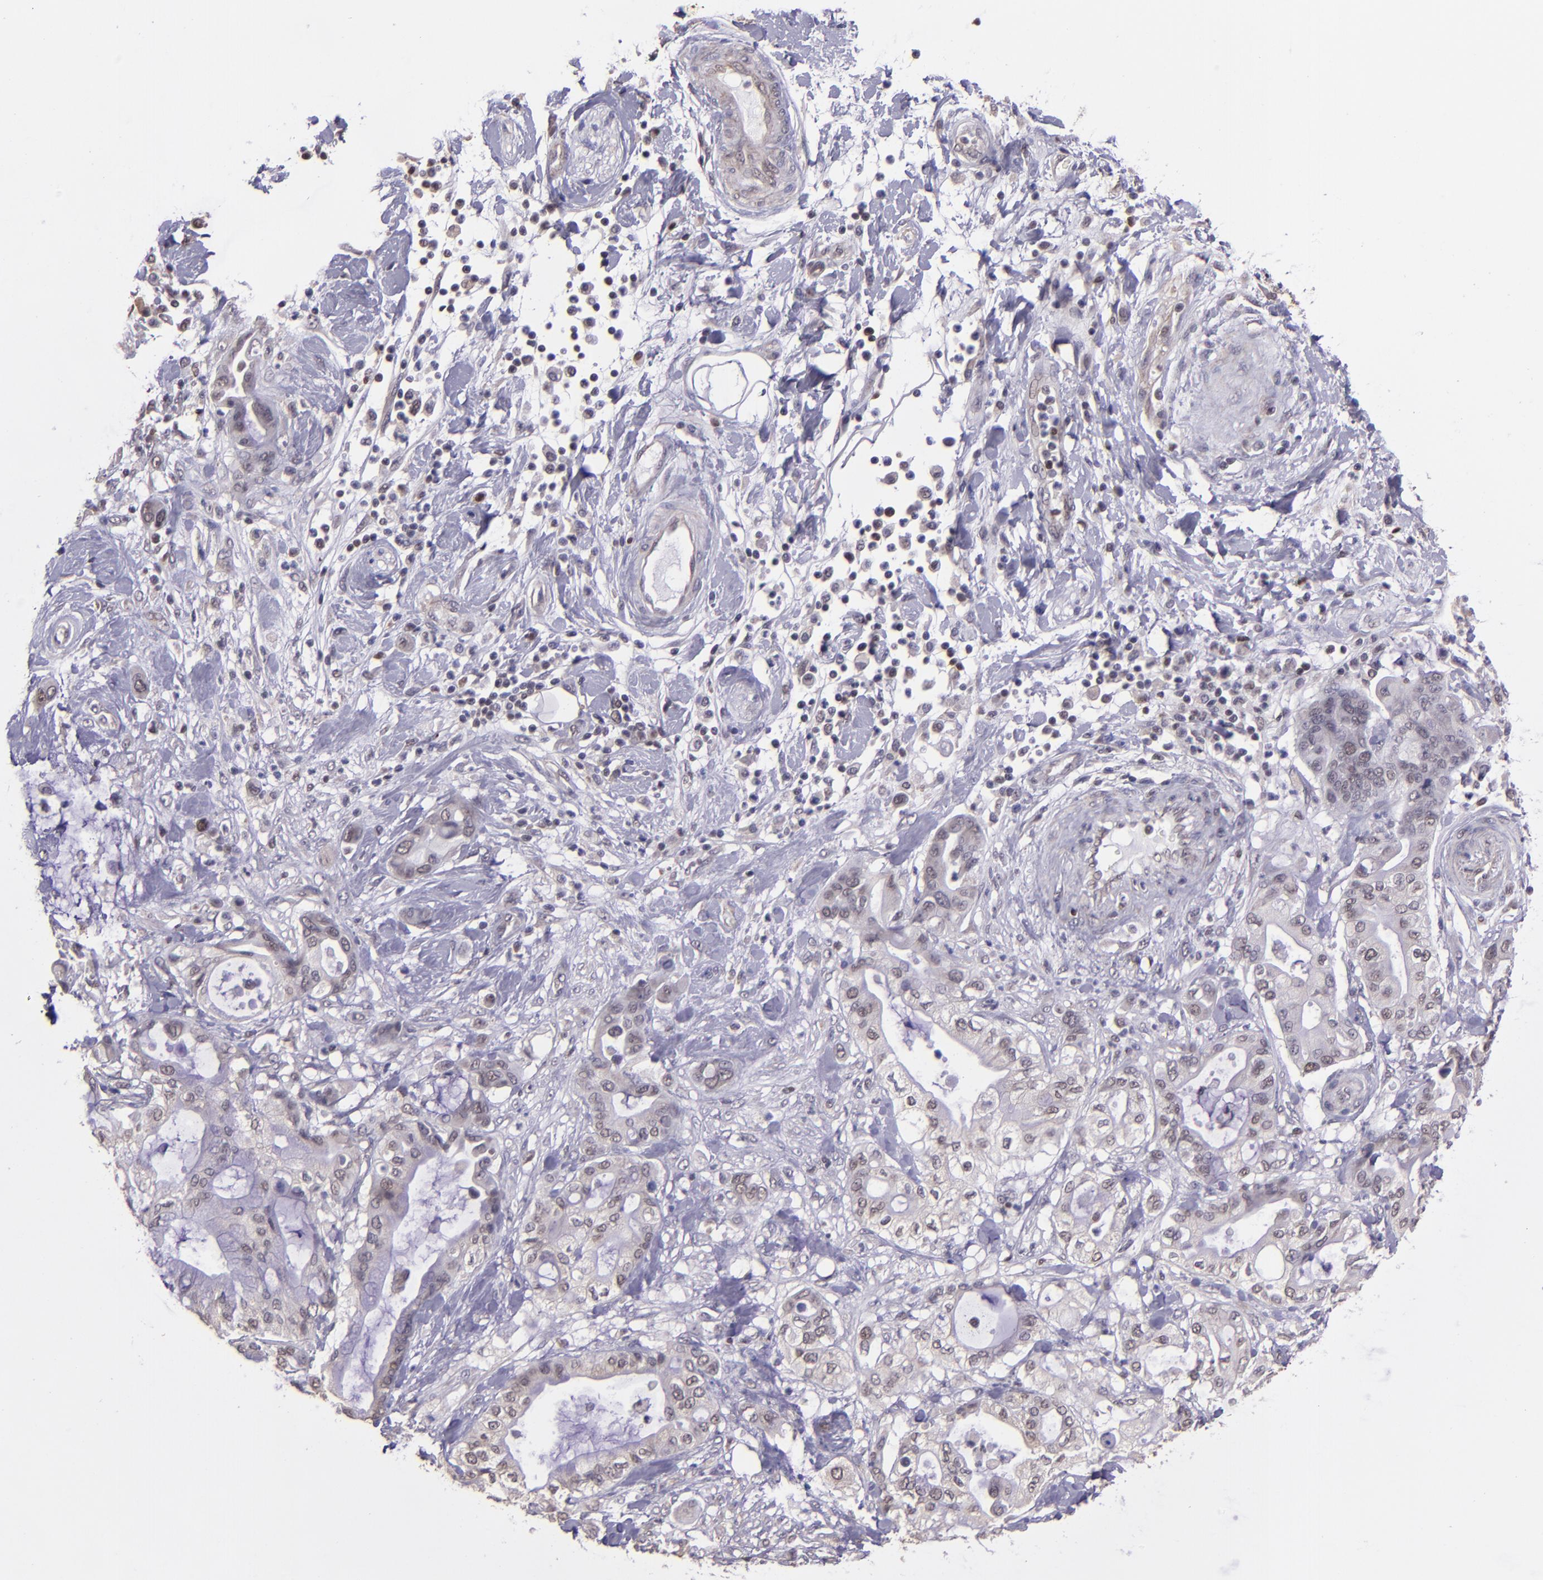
{"staining": {"intensity": "weak", "quantity": "<25%", "location": "nuclear"}, "tissue": "pancreatic cancer", "cell_type": "Tumor cells", "image_type": "cancer", "snomed": [{"axis": "morphology", "description": "Adenocarcinoma, NOS"}, {"axis": "morphology", "description": "Adenocarcinoma, metastatic, NOS"}, {"axis": "topography", "description": "Lymph node"}, {"axis": "topography", "description": "Pancreas"}, {"axis": "topography", "description": "Duodenum"}], "caption": "Adenocarcinoma (pancreatic) was stained to show a protein in brown. There is no significant staining in tumor cells.", "gene": "ELF1", "patient": {"sex": "female", "age": 64}}